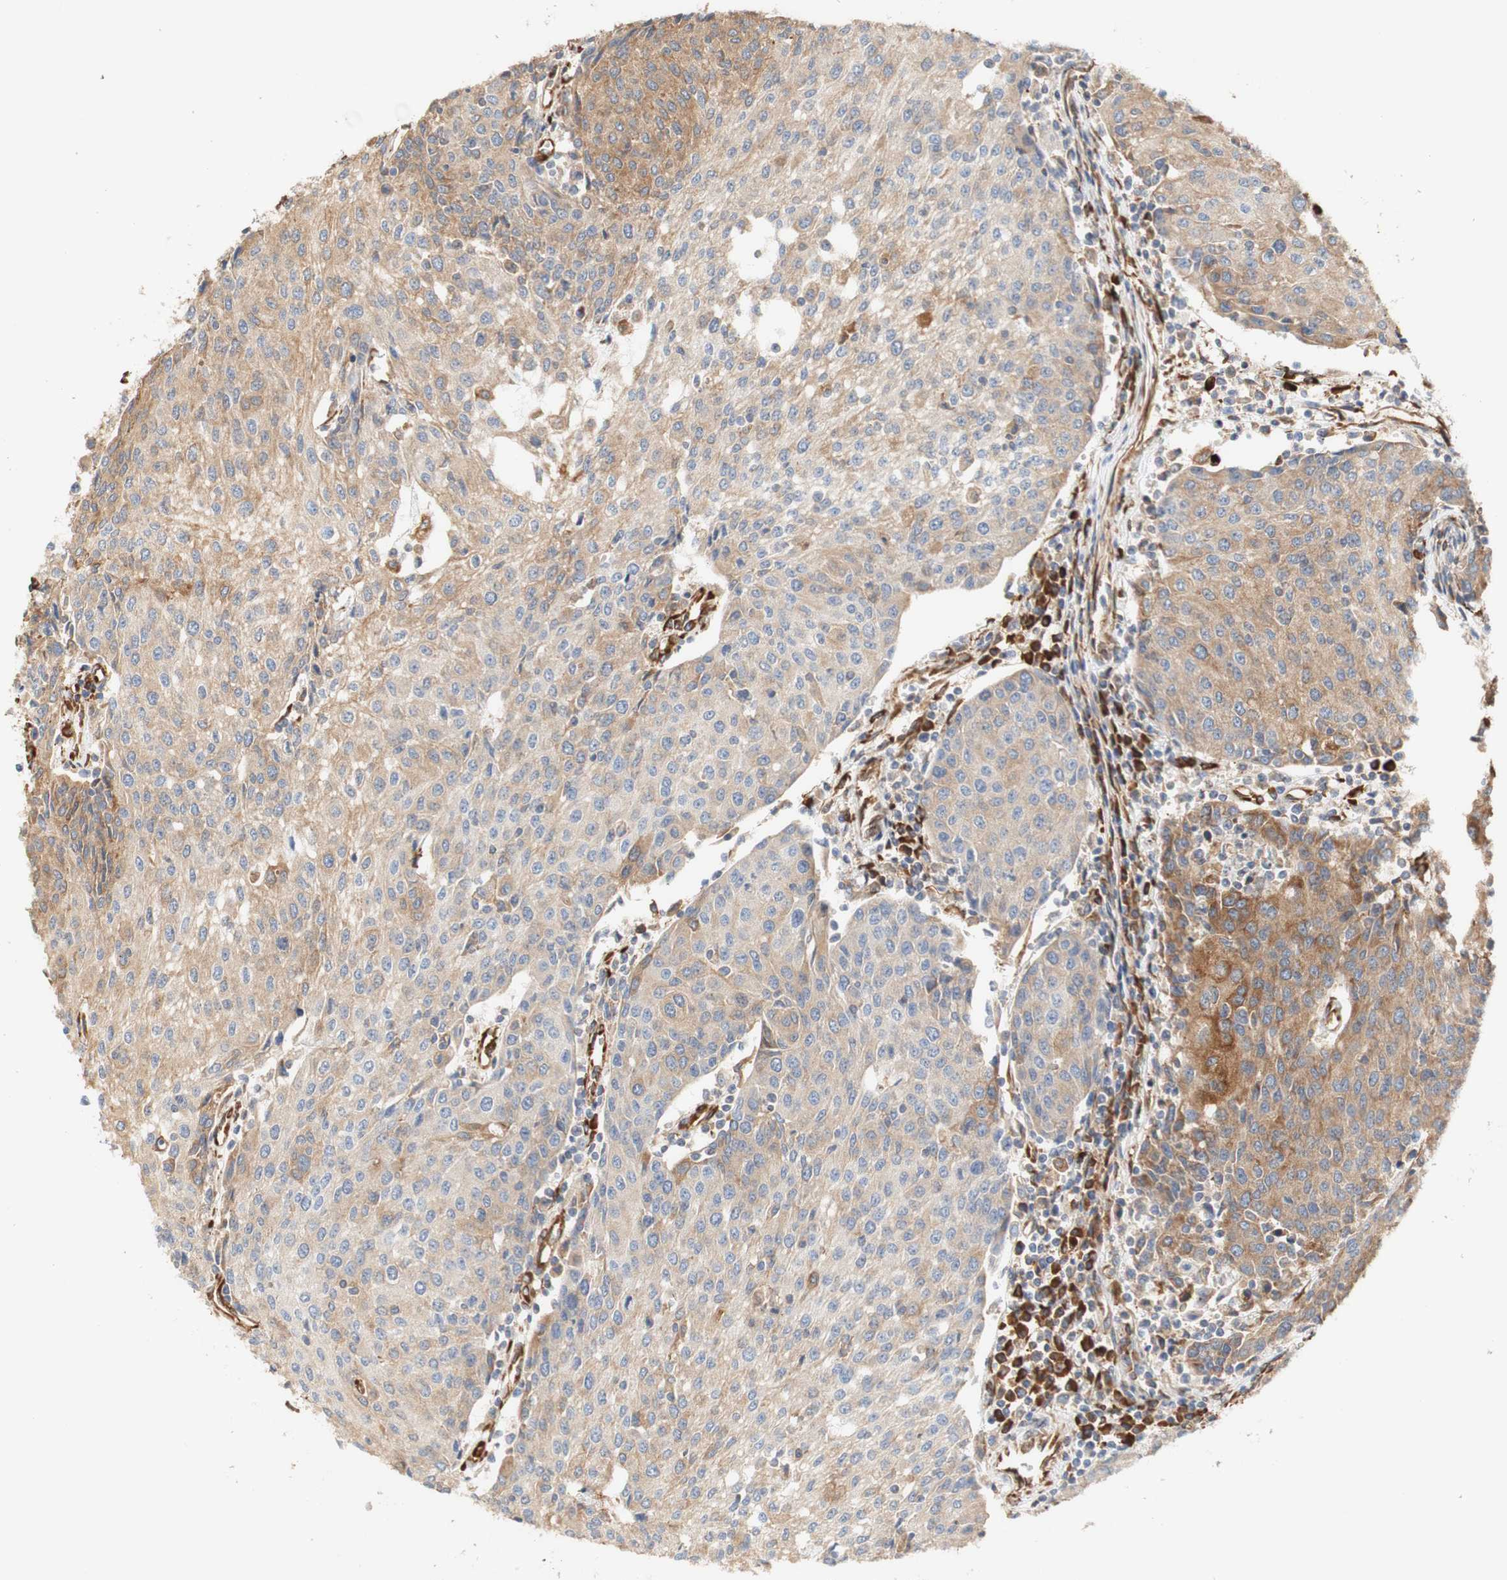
{"staining": {"intensity": "moderate", "quantity": ">75%", "location": "cytoplasmic/membranous"}, "tissue": "urothelial cancer", "cell_type": "Tumor cells", "image_type": "cancer", "snomed": [{"axis": "morphology", "description": "Urothelial carcinoma, High grade"}, {"axis": "topography", "description": "Urinary bladder"}], "caption": "The immunohistochemical stain labels moderate cytoplasmic/membranous expression in tumor cells of urothelial carcinoma (high-grade) tissue. (DAB IHC with brightfield microscopy, high magnification).", "gene": "EIF2AK4", "patient": {"sex": "female", "age": 85}}